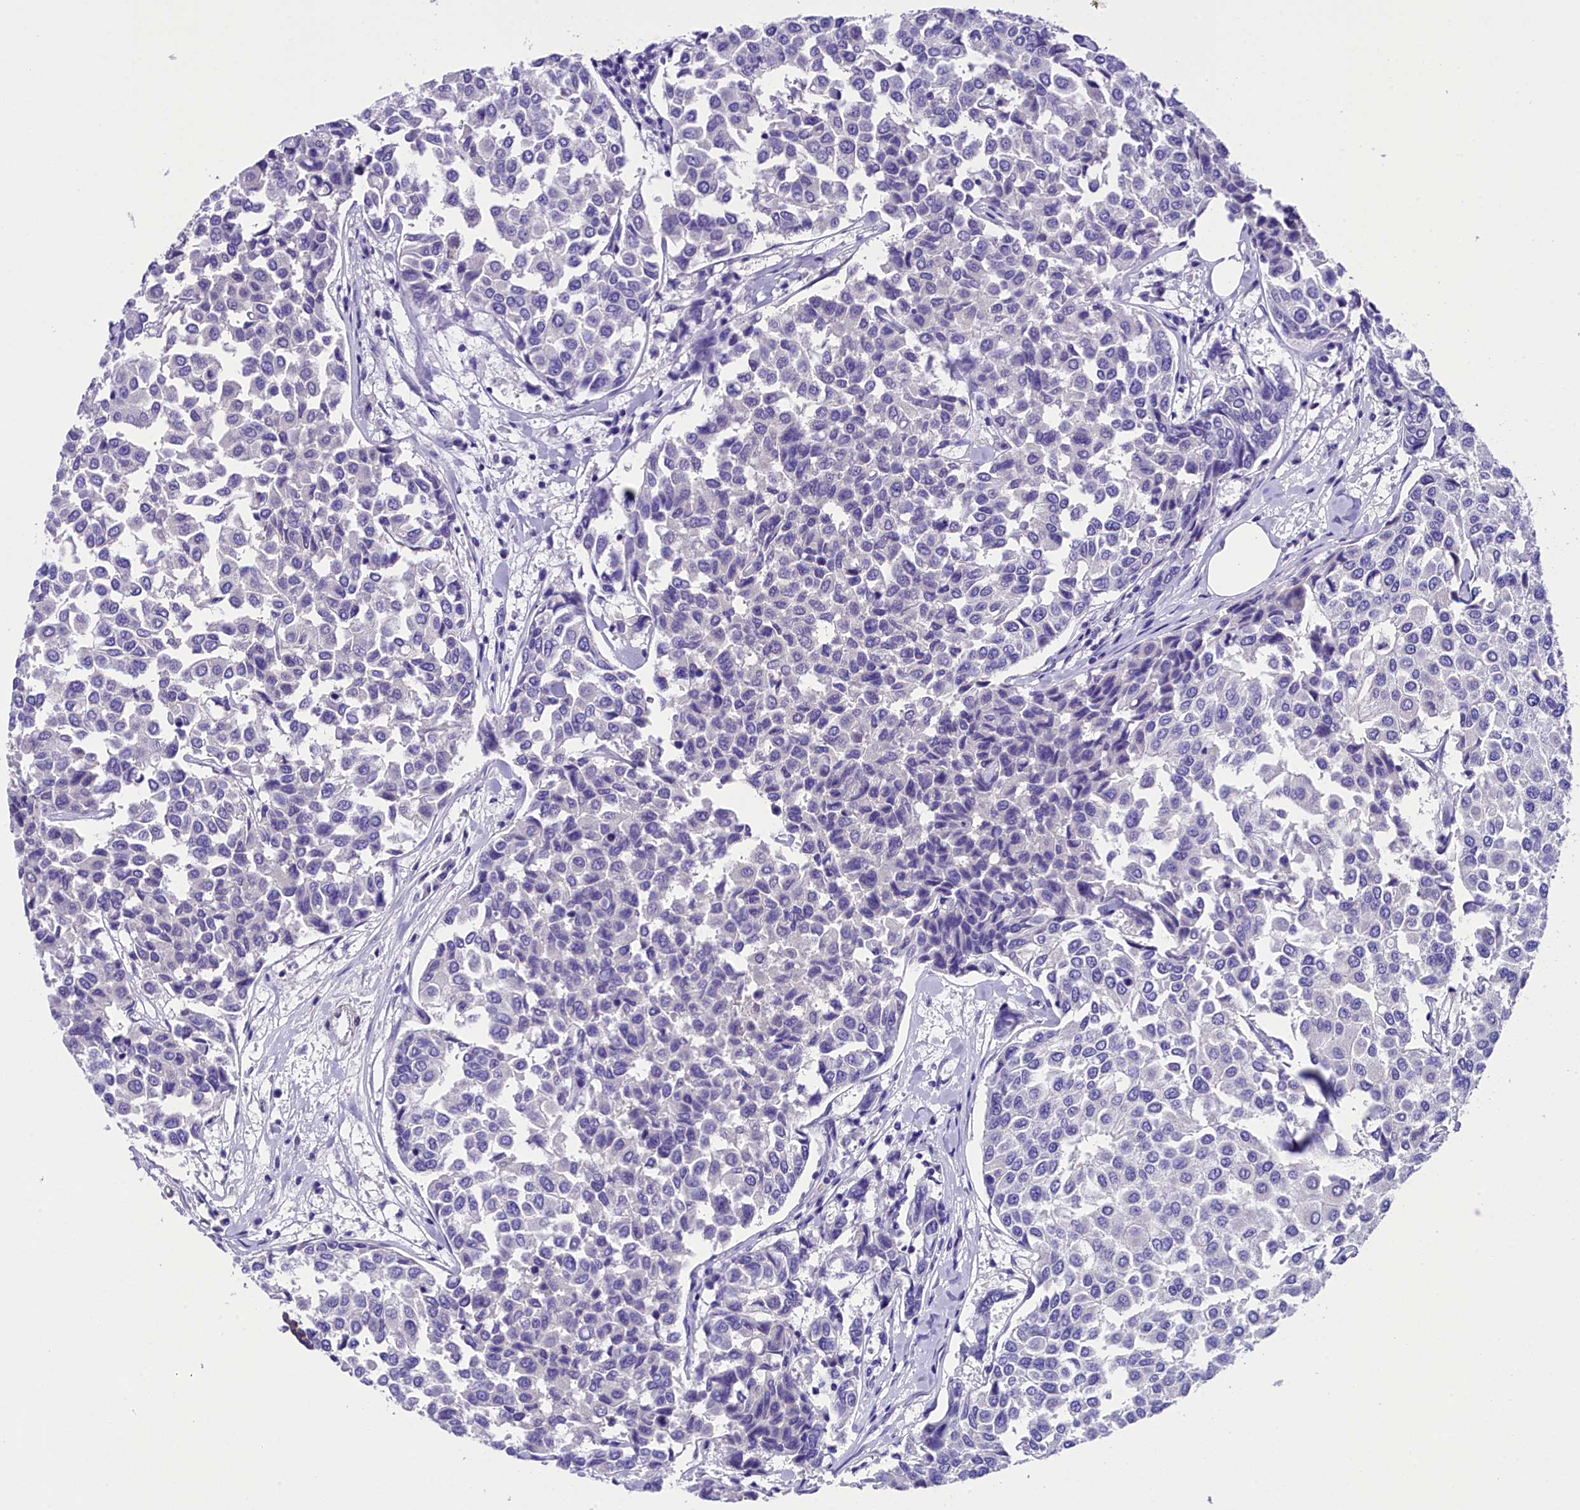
{"staining": {"intensity": "negative", "quantity": "none", "location": "none"}, "tissue": "breast cancer", "cell_type": "Tumor cells", "image_type": "cancer", "snomed": [{"axis": "morphology", "description": "Duct carcinoma"}, {"axis": "topography", "description": "Breast"}], "caption": "Photomicrograph shows no significant protein staining in tumor cells of breast intraductal carcinoma.", "gene": "SOD3", "patient": {"sex": "female", "age": 55}}